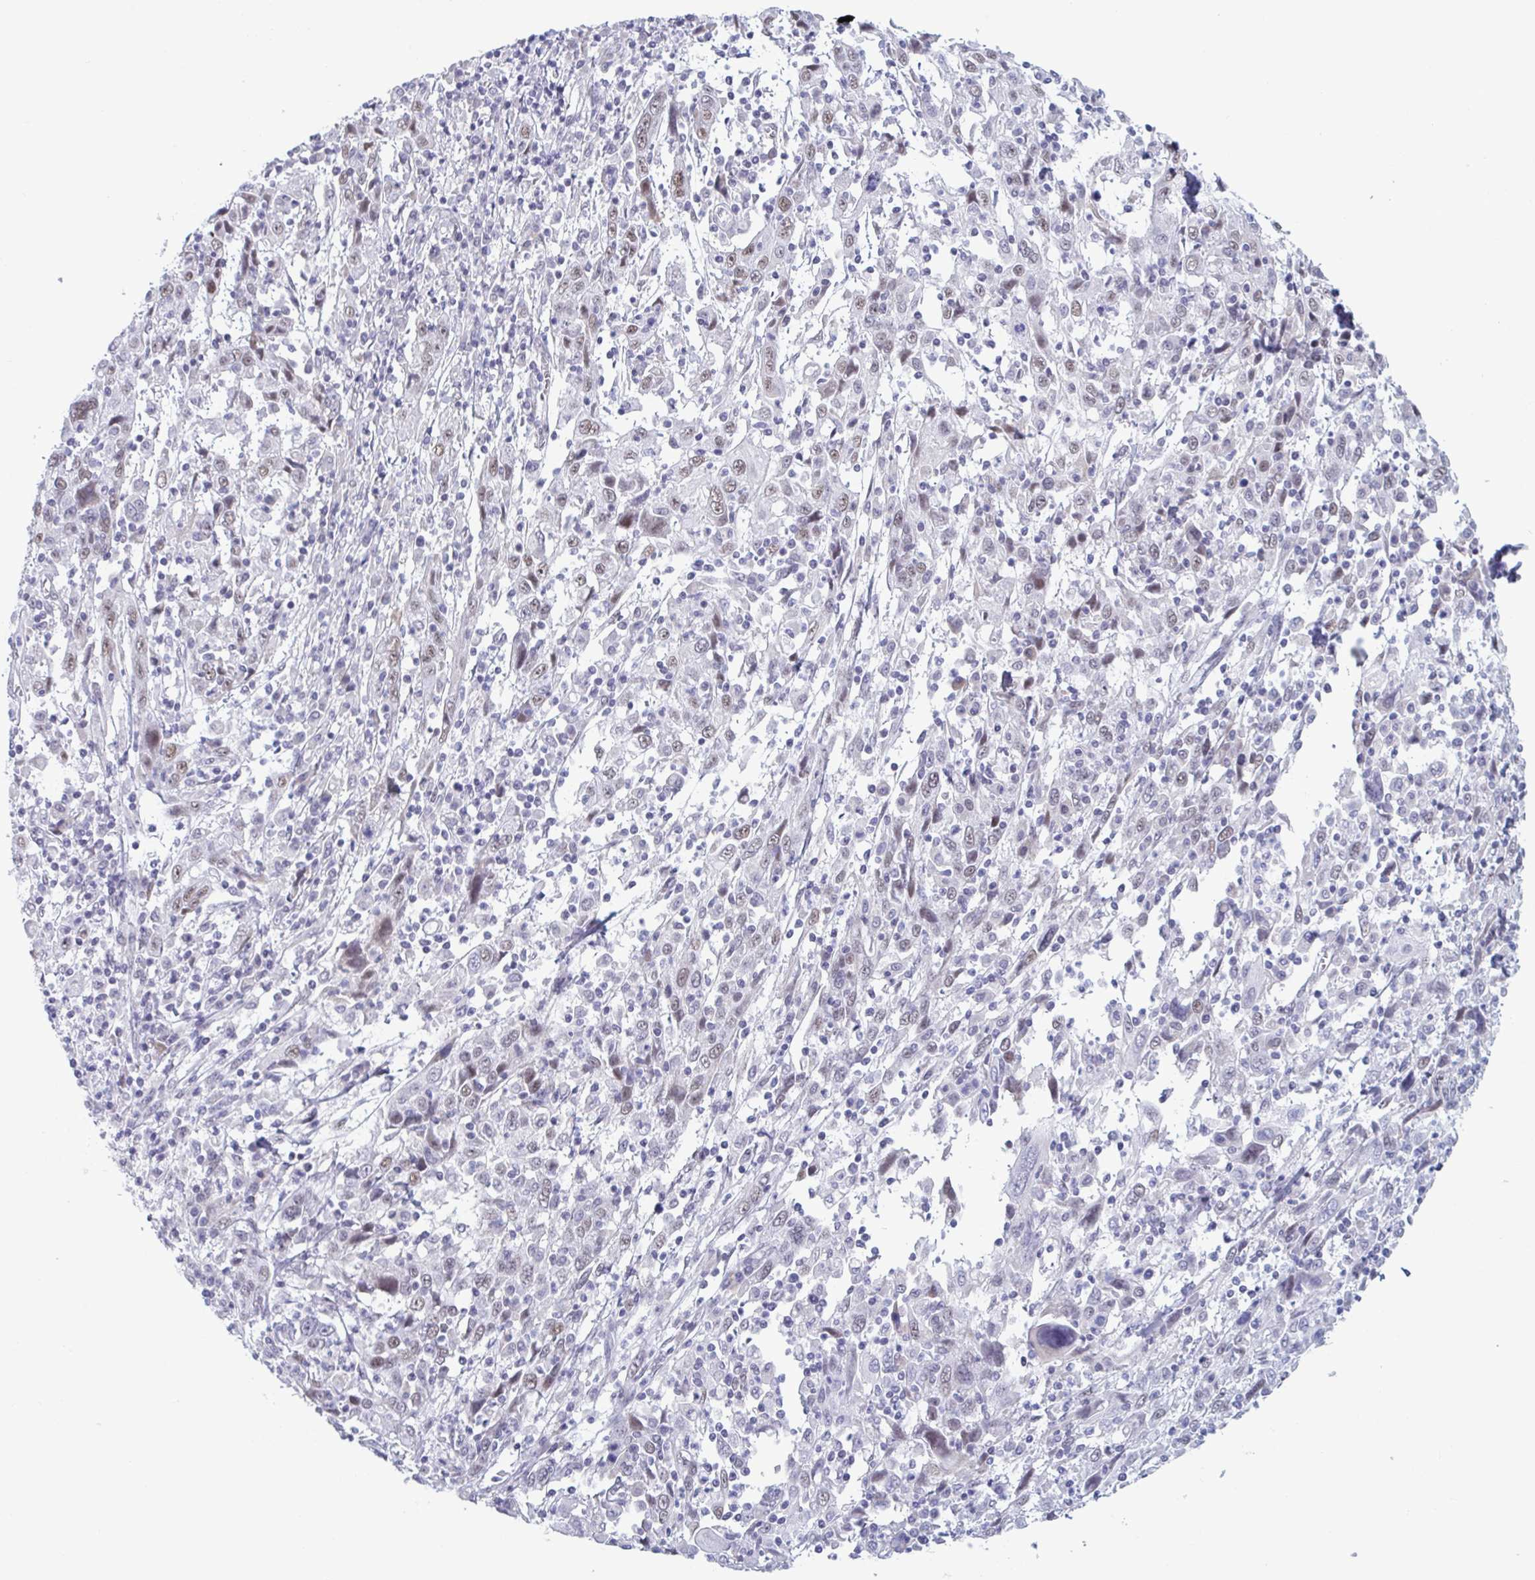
{"staining": {"intensity": "weak", "quantity": "25%-75%", "location": "nuclear"}, "tissue": "cervical cancer", "cell_type": "Tumor cells", "image_type": "cancer", "snomed": [{"axis": "morphology", "description": "Squamous cell carcinoma, NOS"}, {"axis": "topography", "description": "Cervix"}], "caption": "Protein expression analysis of cervical cancer (squamous cell carcinoma) displays weak nuclear positivity in approximately 25%-75% of tumor cells.", "gene": "MSMB", "patient": {"sex": "female", "age": 46}}